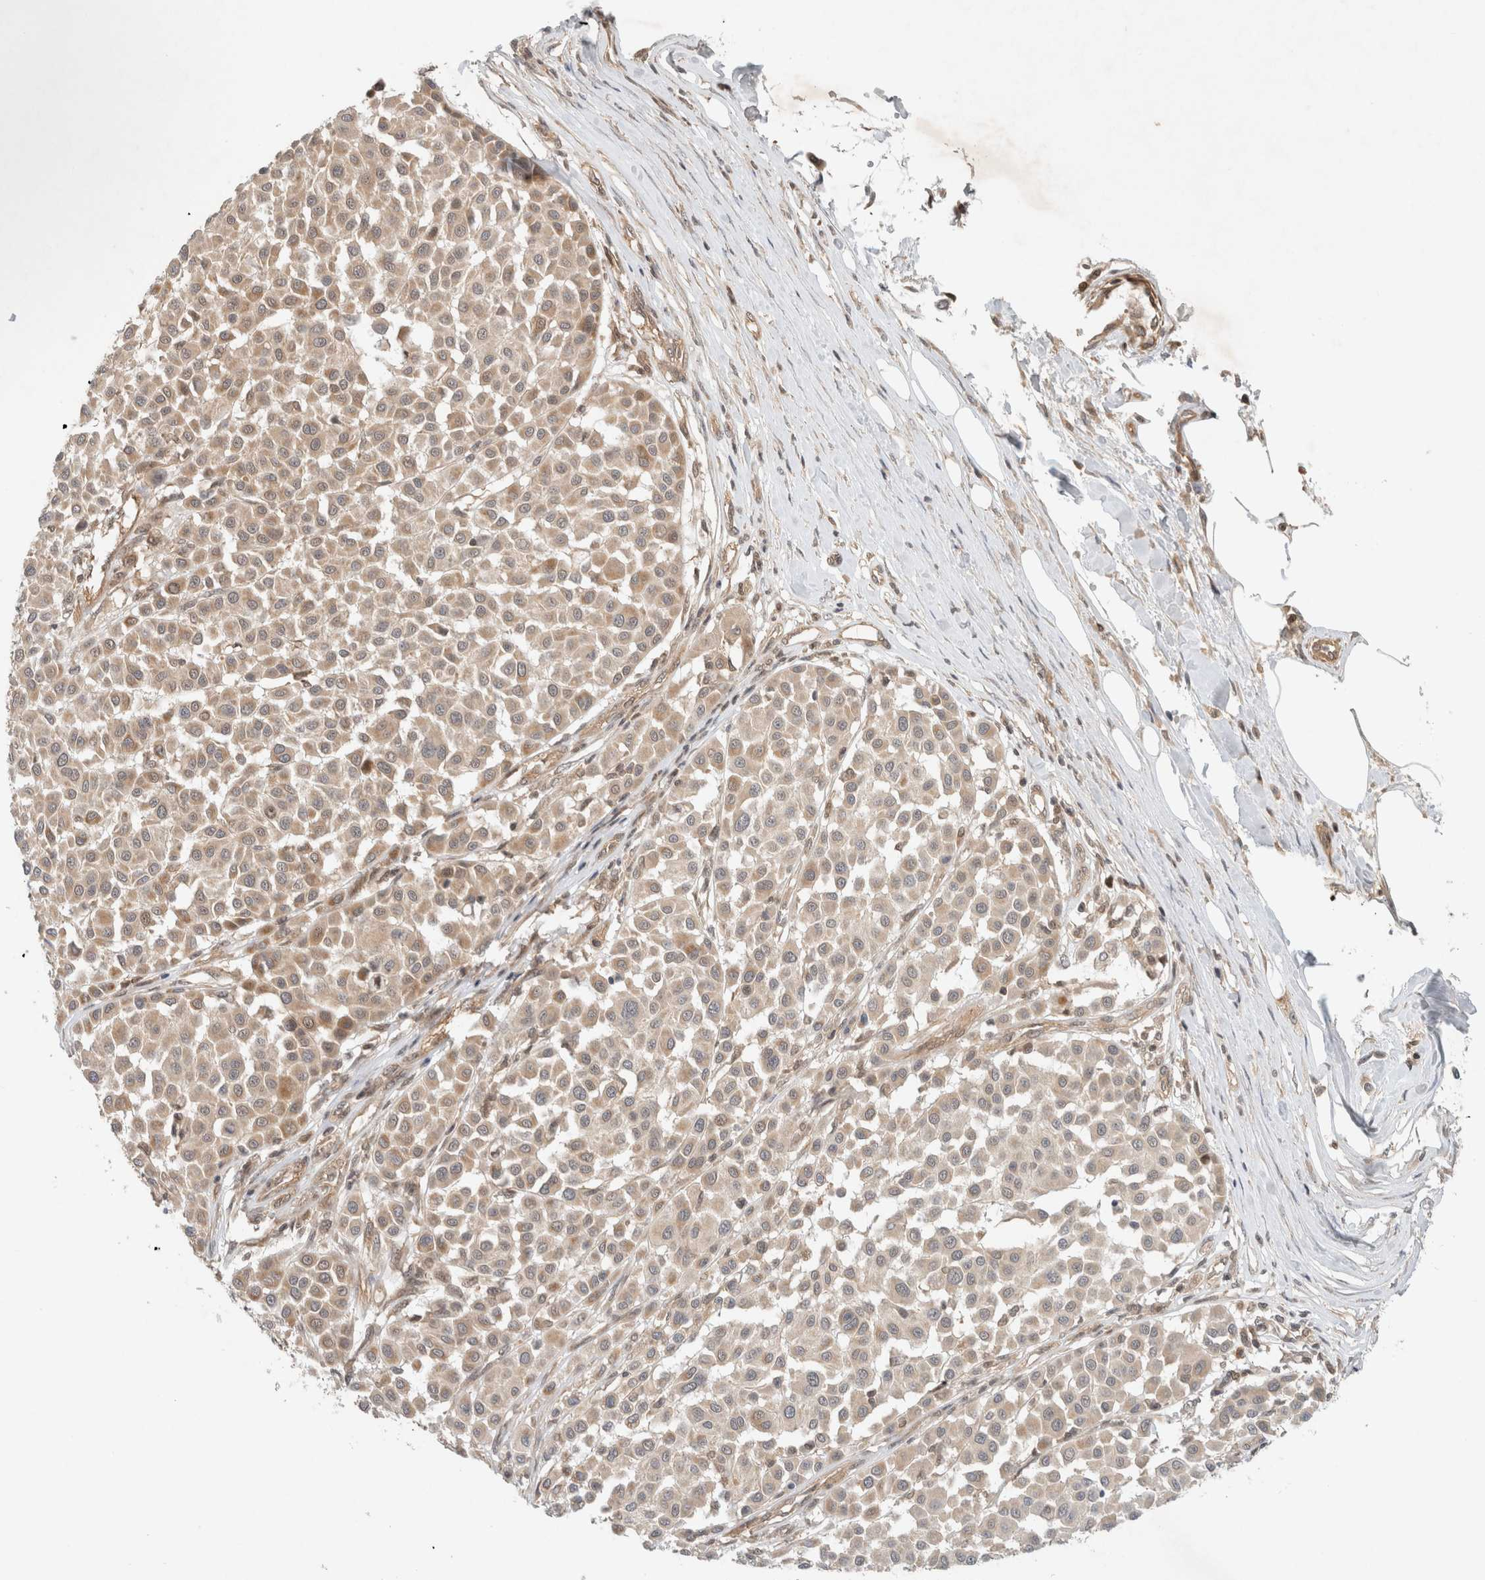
{"staining": {"intensity": "weak", "quantity": ">75%", "location": "cytoplasmic/membranous"}, "tissue": "melanoma", "cell_type": "Tumor cells", "image_type": "cancer", "snomed": [{"axis": "morphology", "description": "Malignant melanoma, Metastatic site"}, {"axis": "topography", "description": "Soft tissue"}], "caption": "This histopathology image exhibits malignant melanoma (metastatic site) stained with IHC to label a protein in brown. The cytoplasmic/membranous of tumor cells show weak positivity for the protein. Nuclei are counter-stained blue.", "gene": "CAAP1", "patient": {"sex": "male", "age": 41}}